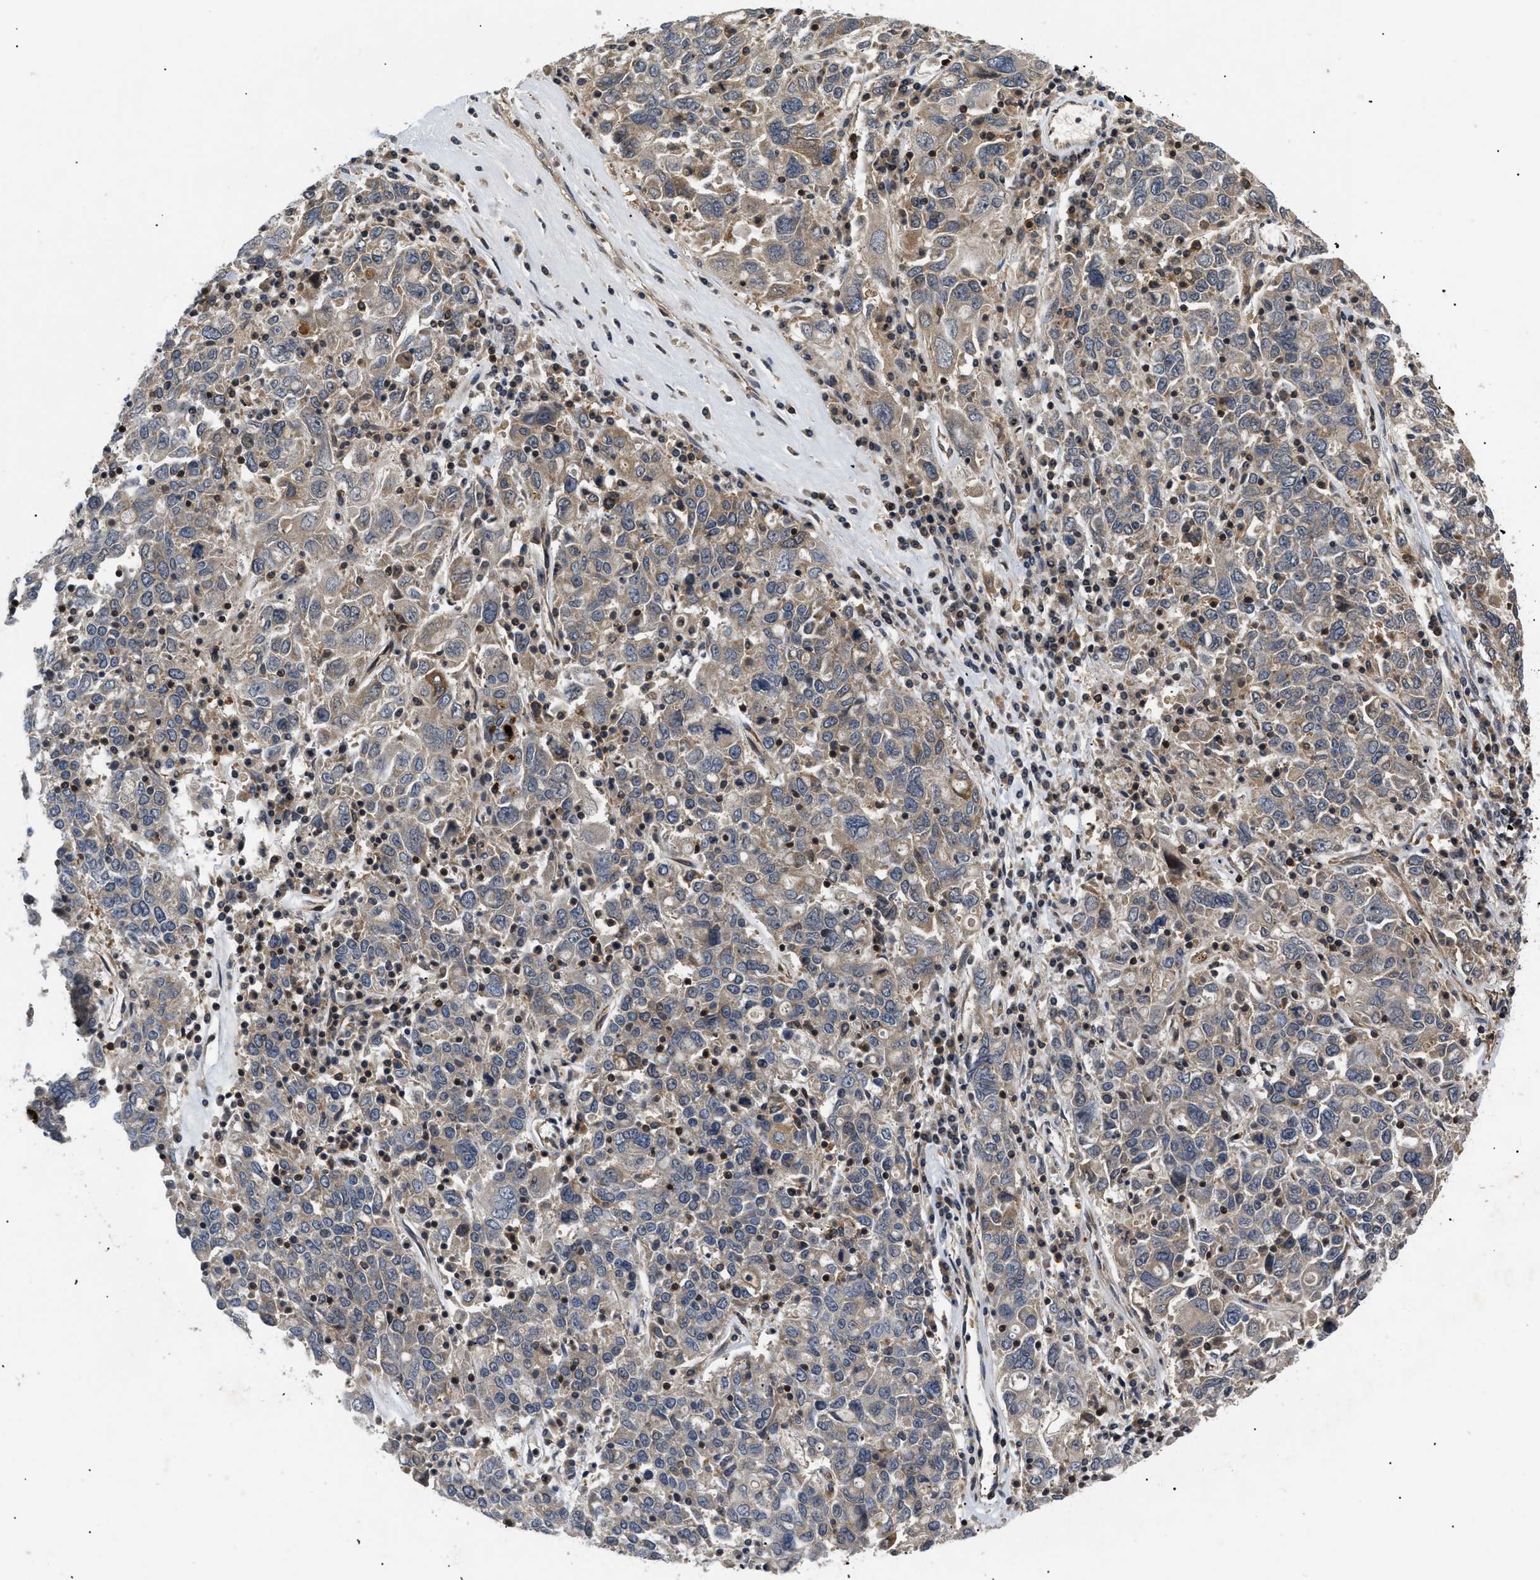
{"staining": {"intensity": "weak", "quantity": ">75%", "location": "cytoplasmic/membranous"}, "tissue": "ovarian cancer", "cell_type": "Tumor cells", "image_type": "cancer", "snomed": [{"axis": "morphology", "description": "Carcinoma, endometroid"}, {"axis": "topography", "description": "Ovary"}], "caption": "Protein expression analysis of ovarian cancer (endometroid carcinoma) displays weak cytoplasmic/membranous expression in approximately >75% of tumor cells. (brown staining indicates protein expression, while blue staining denotes nuclei).", "gene": "HMGCR", "patient": {"sex": "female", "age": 62}}